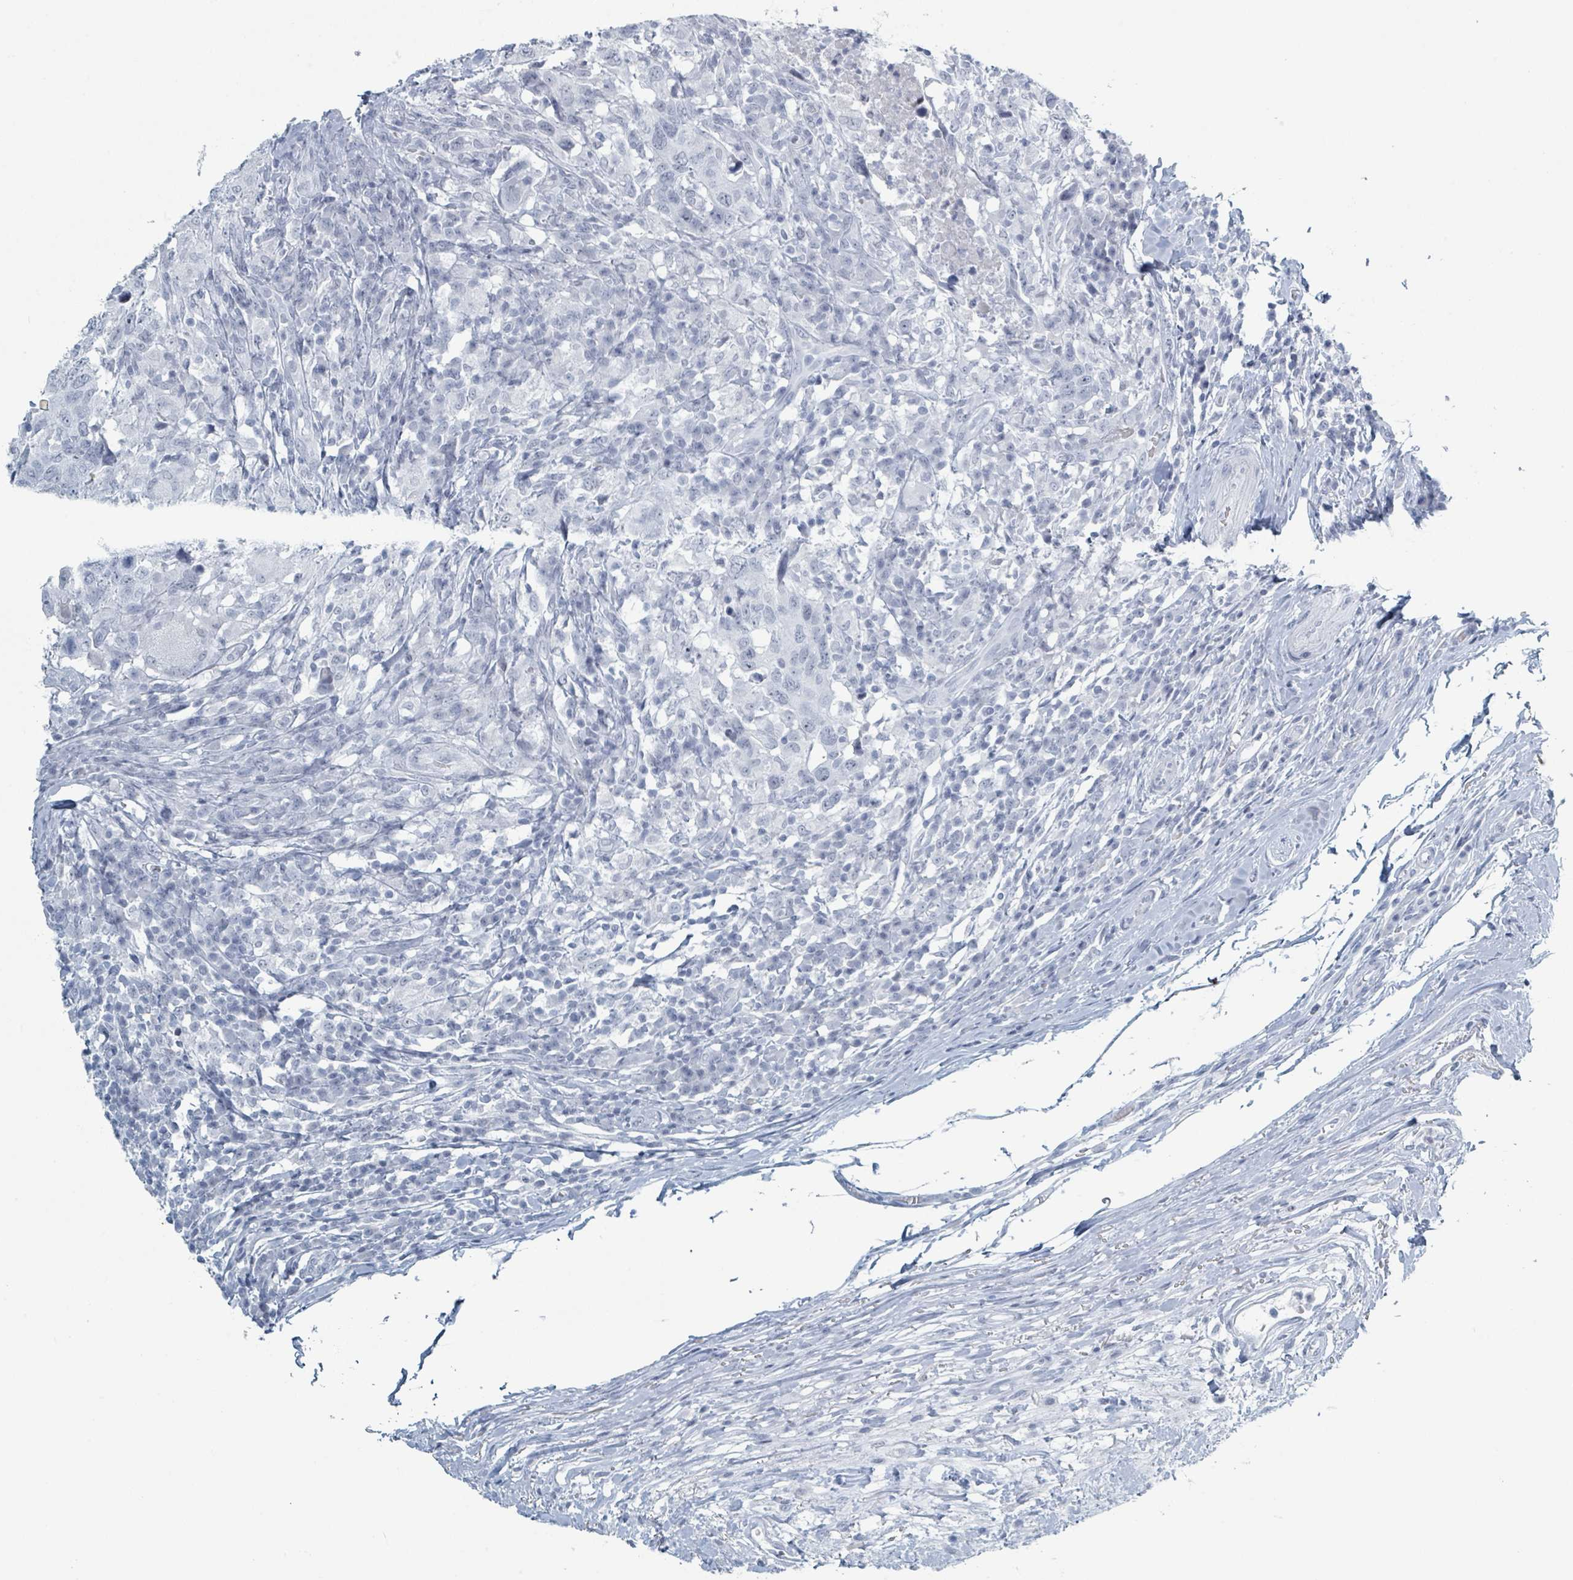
{"staining": {"intensity": "negative", "quantity": "none", "location": "none"}, "tissue": "head and neck cancer", "cell_type": "Tumor cells", "image_type": "cancer", "snomed": [{"axis": "morphology", "description": "Normal tissue, NOS"}, {"axis": "morphology", "description": "Squamous cell carcinoma, NOS"}, {"axis": "topography", "description": "Skeletal muscle"}, {"axis": "topography", "description": "Vascular tissue"}, {"axis": "topography", "description": "Peripheral nerve tissue"}, {"axis": "topography", "description": "Head-Neck"}], "caption": "There is no significant positivity in tumor cells of head and neck cancer.", "gene": "GPR15LG", "patient": {"sex": "male", "age": 66}}